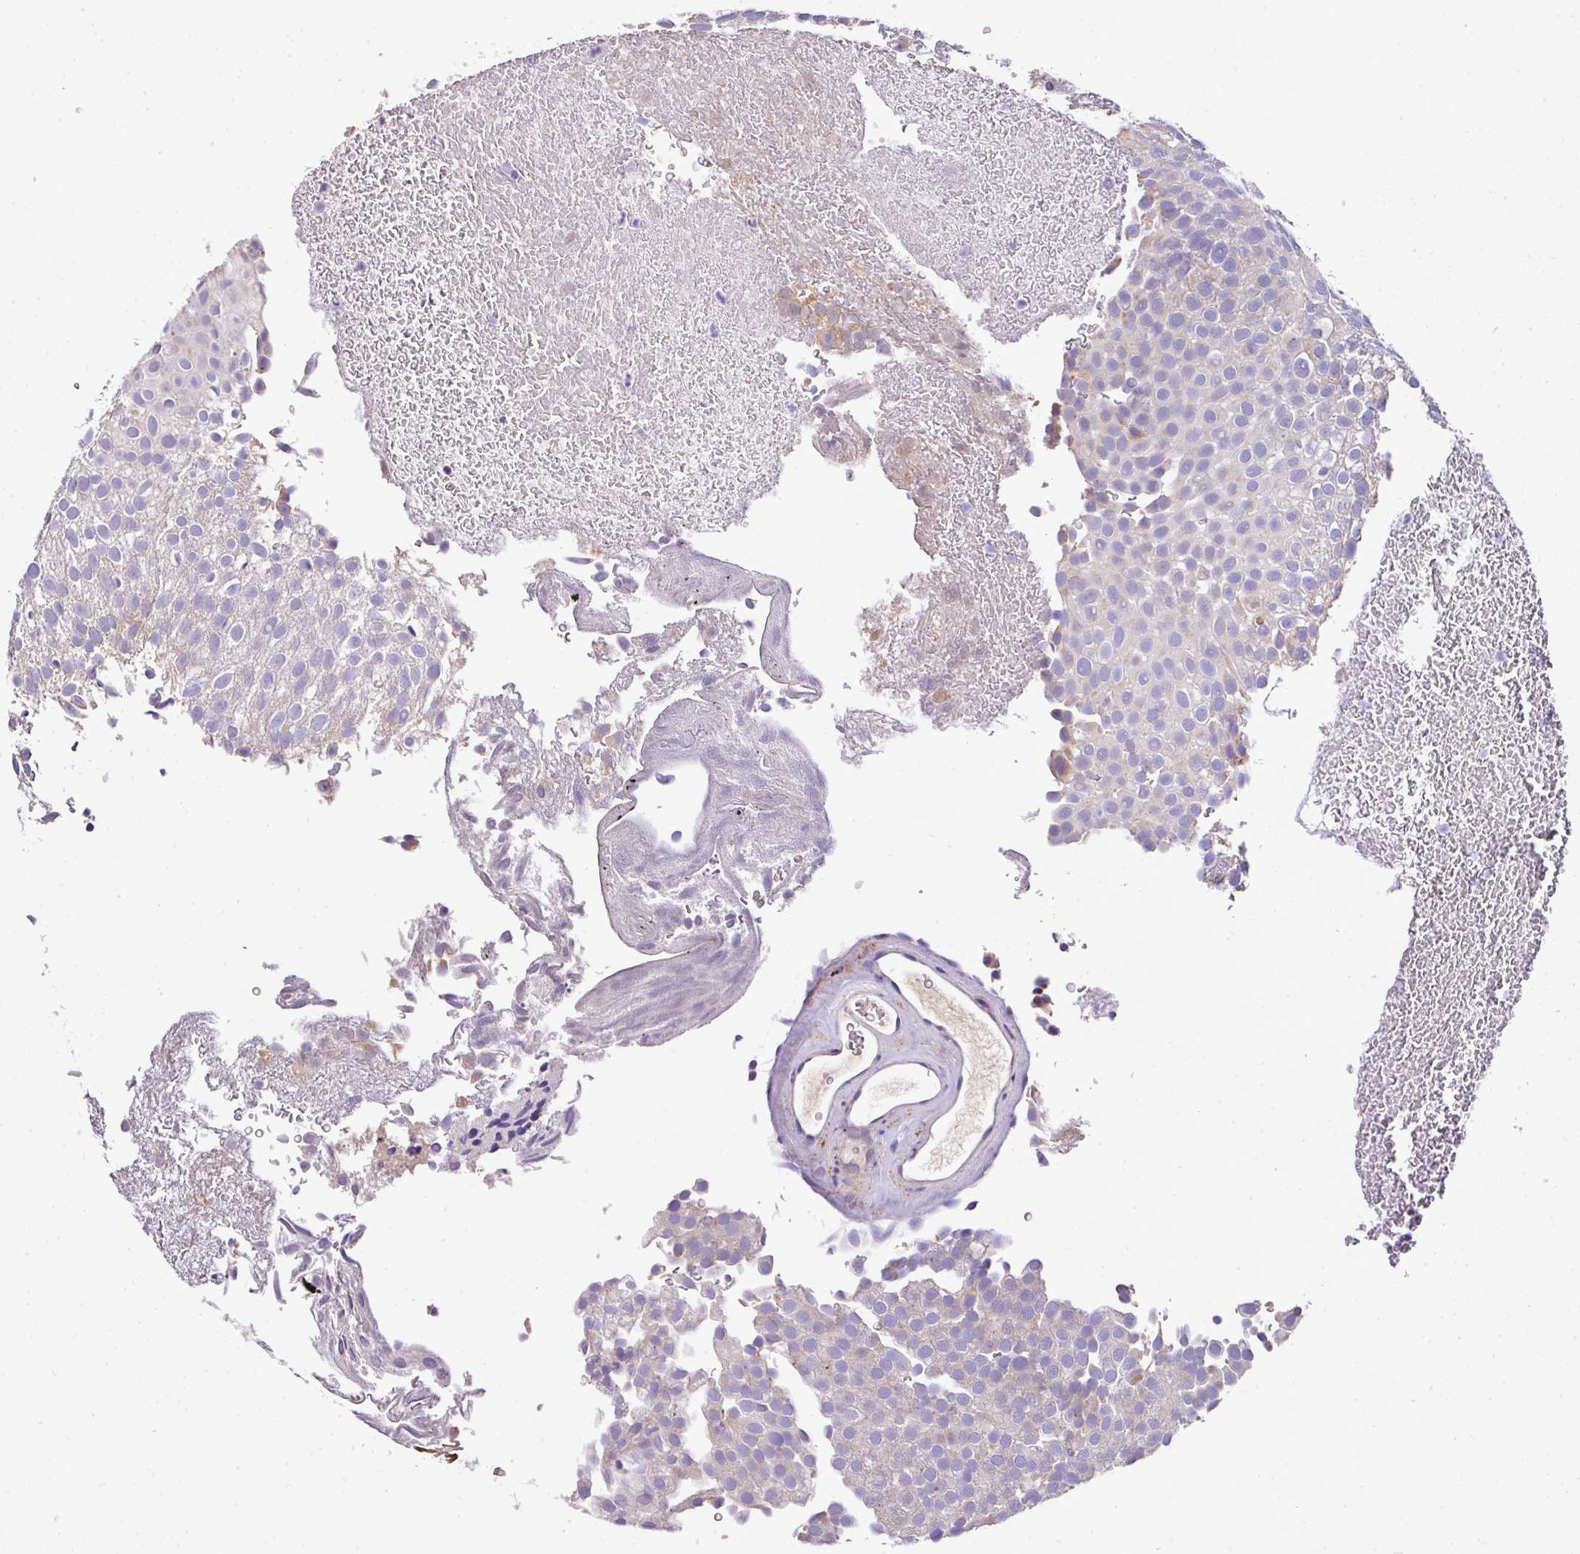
{"staining": {"intensity": "negative", "quantity": "none", "location": "none"}, "tissue": "urothelial cancer", "cell_type": "Tumor cells", "image_type": "cancer", "snomed": [{"axis": "morphology", "description": "Urothelial carcinoma, Low grade"}, {"axis": "topography", "description": "Urinary bladder"}], "caption": "IHC histopathology image of human urothelial carcinoma (low-grade) stained for a protein (brown), which displays no staining in tumor cells.", "gene": "ANXA2R", "patient": {"sex": "male", "age": 78}}